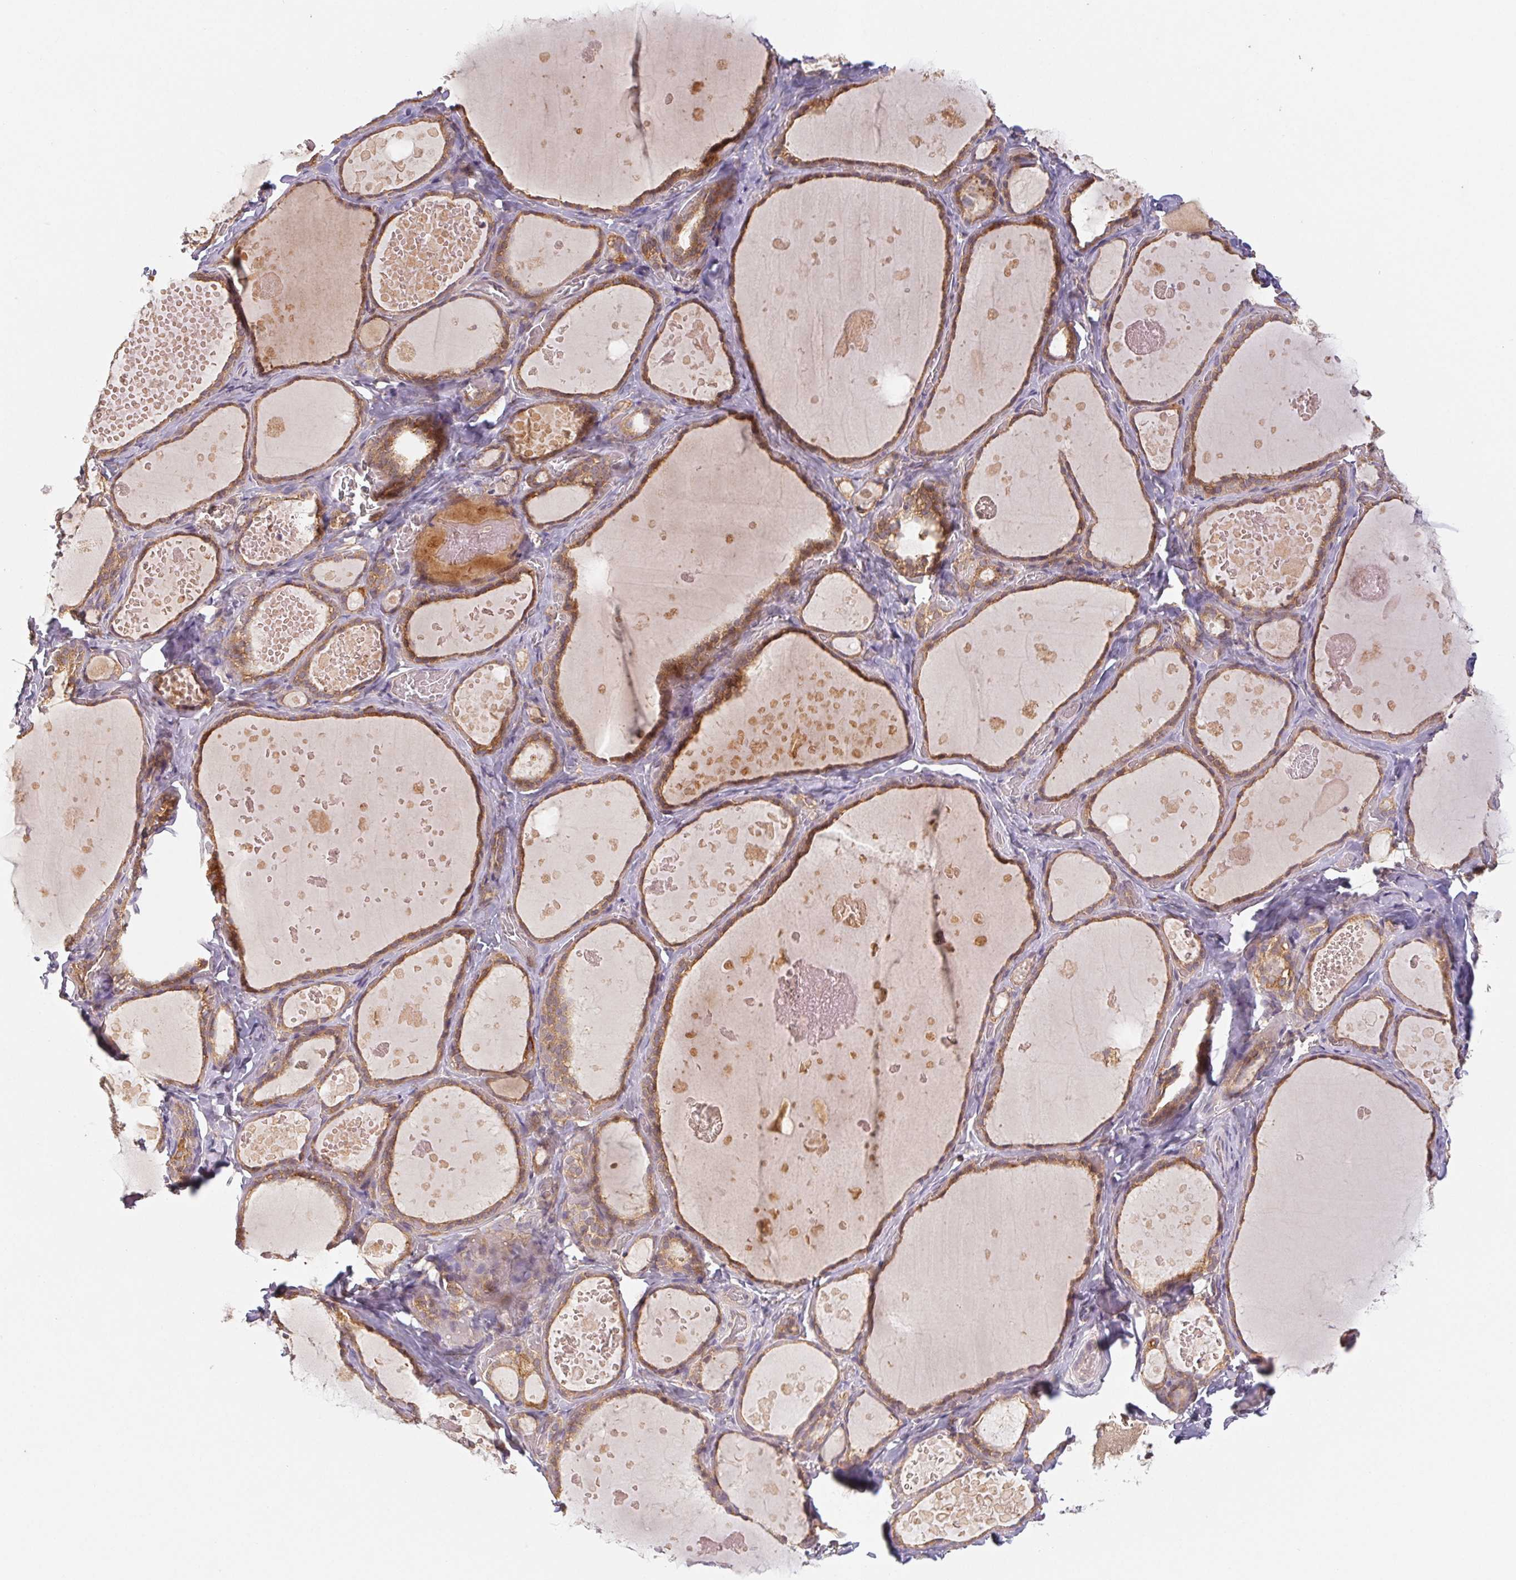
{"staining": {"intensity": "moderate", "quantity": ">75%", "location": "cytoplasmic/membranous"}, "tissue": "thyroid gland", "cell_type": "Glandular cells", "image_type": "normal", "snomed": [{"axis": "morphology", "description": "Normal tissue, NOS"}, {"axis": "topography", "description": "Thyroid gland"}], "caption": "Moderate cytoplasmic/membranous positivity is present in approximately >75% of glandular cells in unremarkable thyroid gland.", "gene": "MTHFD1L", "patient": {"sex": "female", "age": 56}}